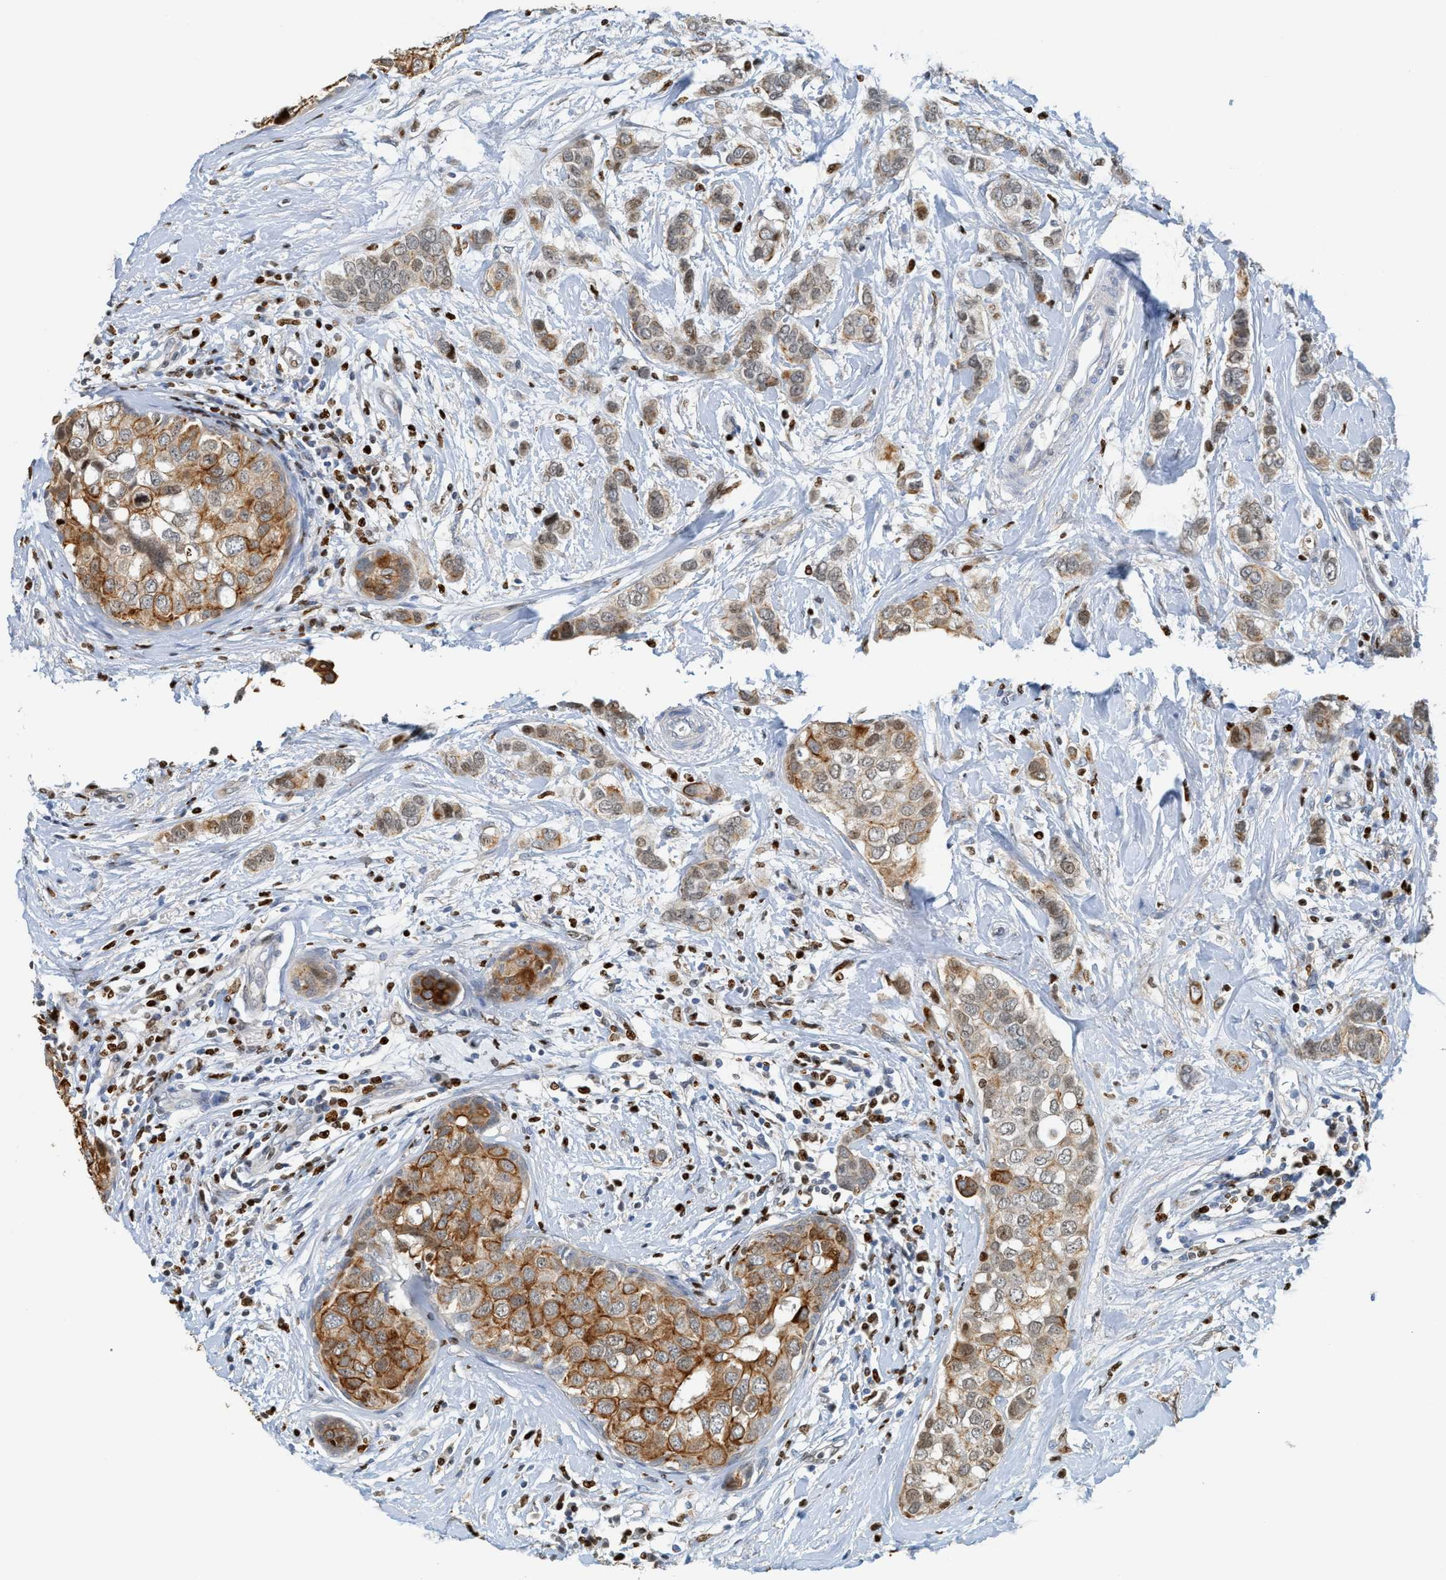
{"staining": {"intensity": "moderate", "quantity": "25%-75%", "location": "cytoplasmic/membranous,nuclear"}, "tissue": "breast cancer", "cell_type": "Tumor cells", "image_type": "cancer", "snomed": [{"axis": "morphology", "description": "Duct carcinoma"}, {"axis": "topography", "description": "Breast"}], "caption": "Moderate cytoplasmic/membranous and nuclear staining is seen in about 25%-75% of tumor cells in breast cancer.", "gene": "SH3D19", "patient": {"sex": "female", "age": 50}}